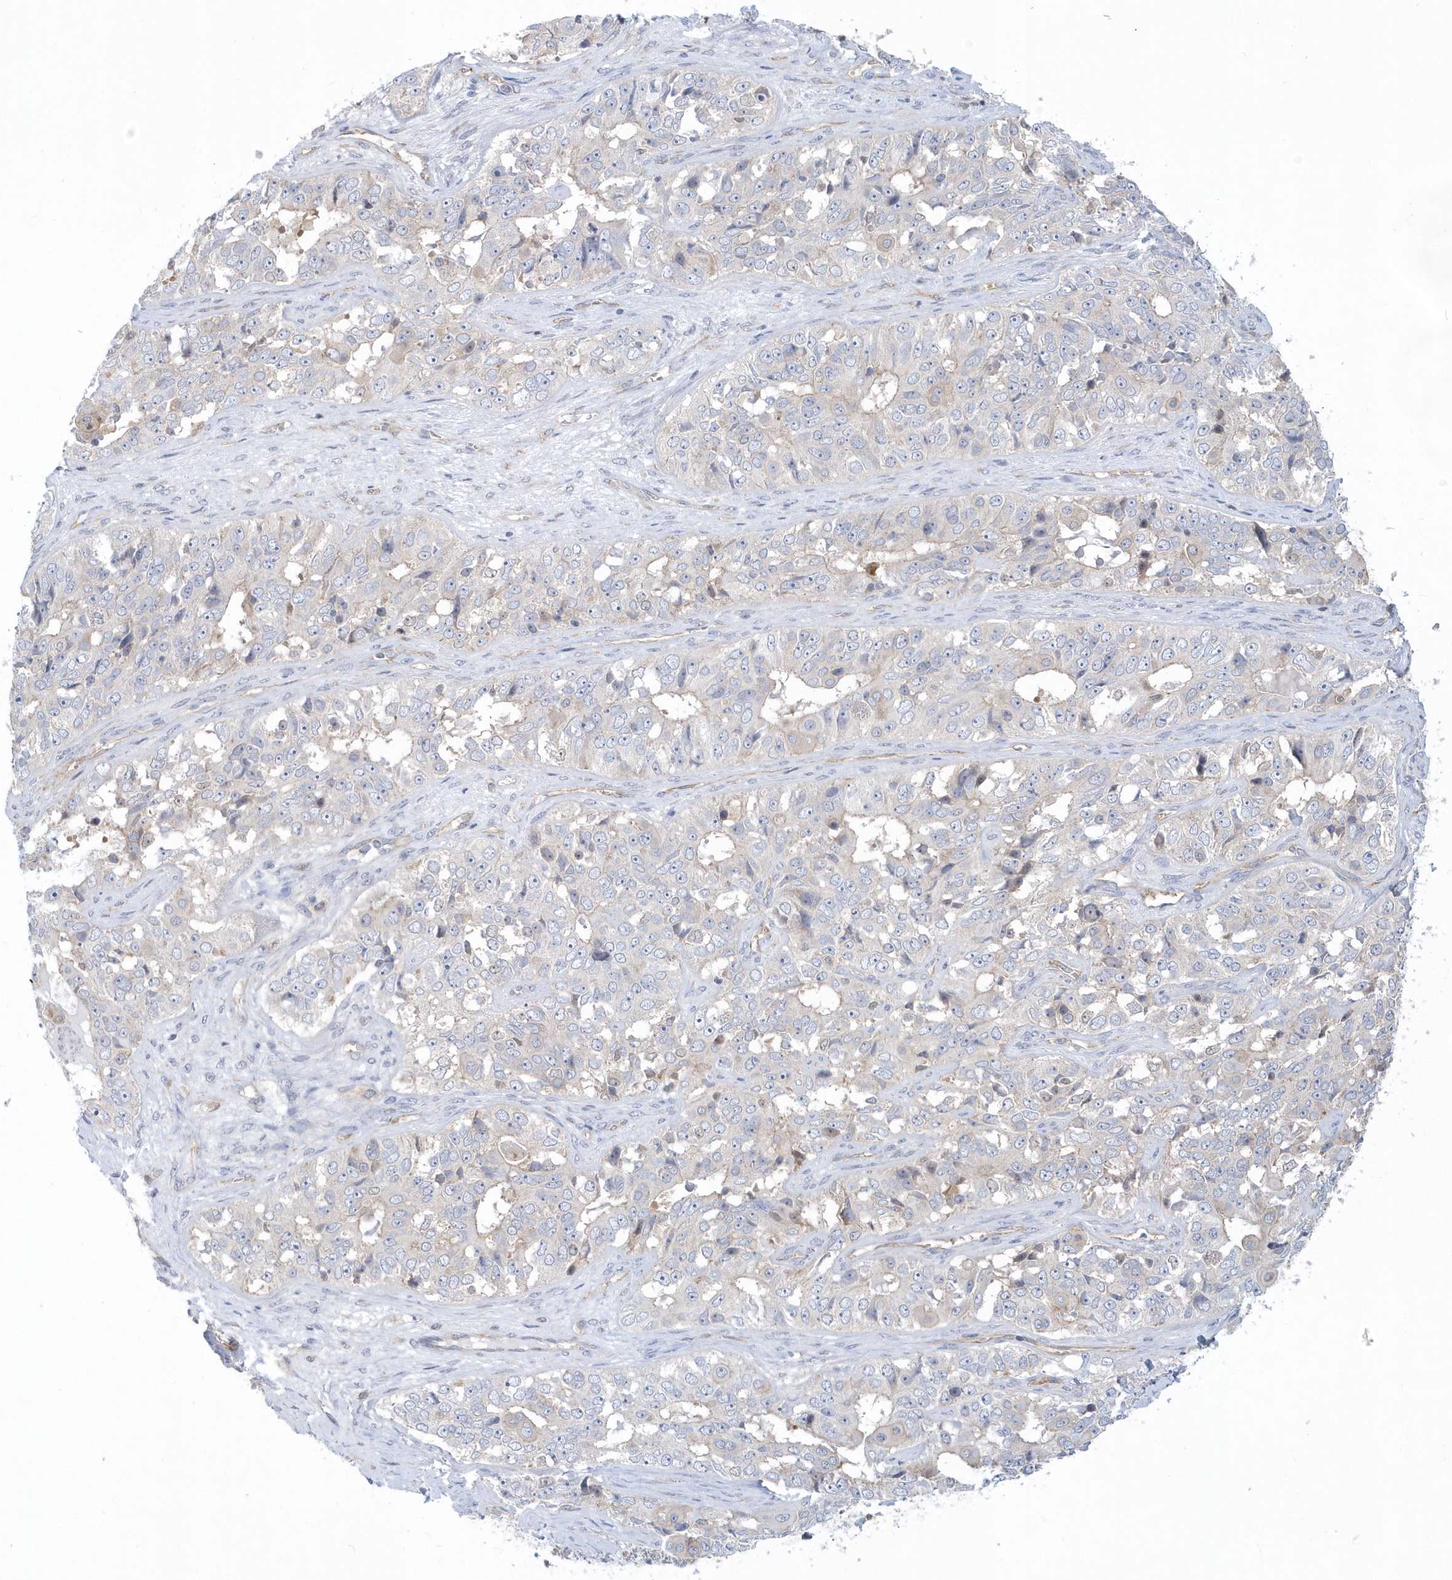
{"staining": {"intensity": "negative", "quantity": "none", "location": "none"}, "tissue": "ovarian cancer", "cell_type": "Tumor cells", "image_type": "cancer", "snomed": [{"axis": "morphology", "description": "Carcinoma, endometroid"}, {"axis": "topography", "description": "Ovary"}], "caption": "DAB (3,3'-diaminobenzidine) immunohistochemical staining of human endometroid carcinoma (ovarian) displays no significant expression in tumor cells.", "gene": "RAI14", "patient": {"sex": "female", "age": 51}}